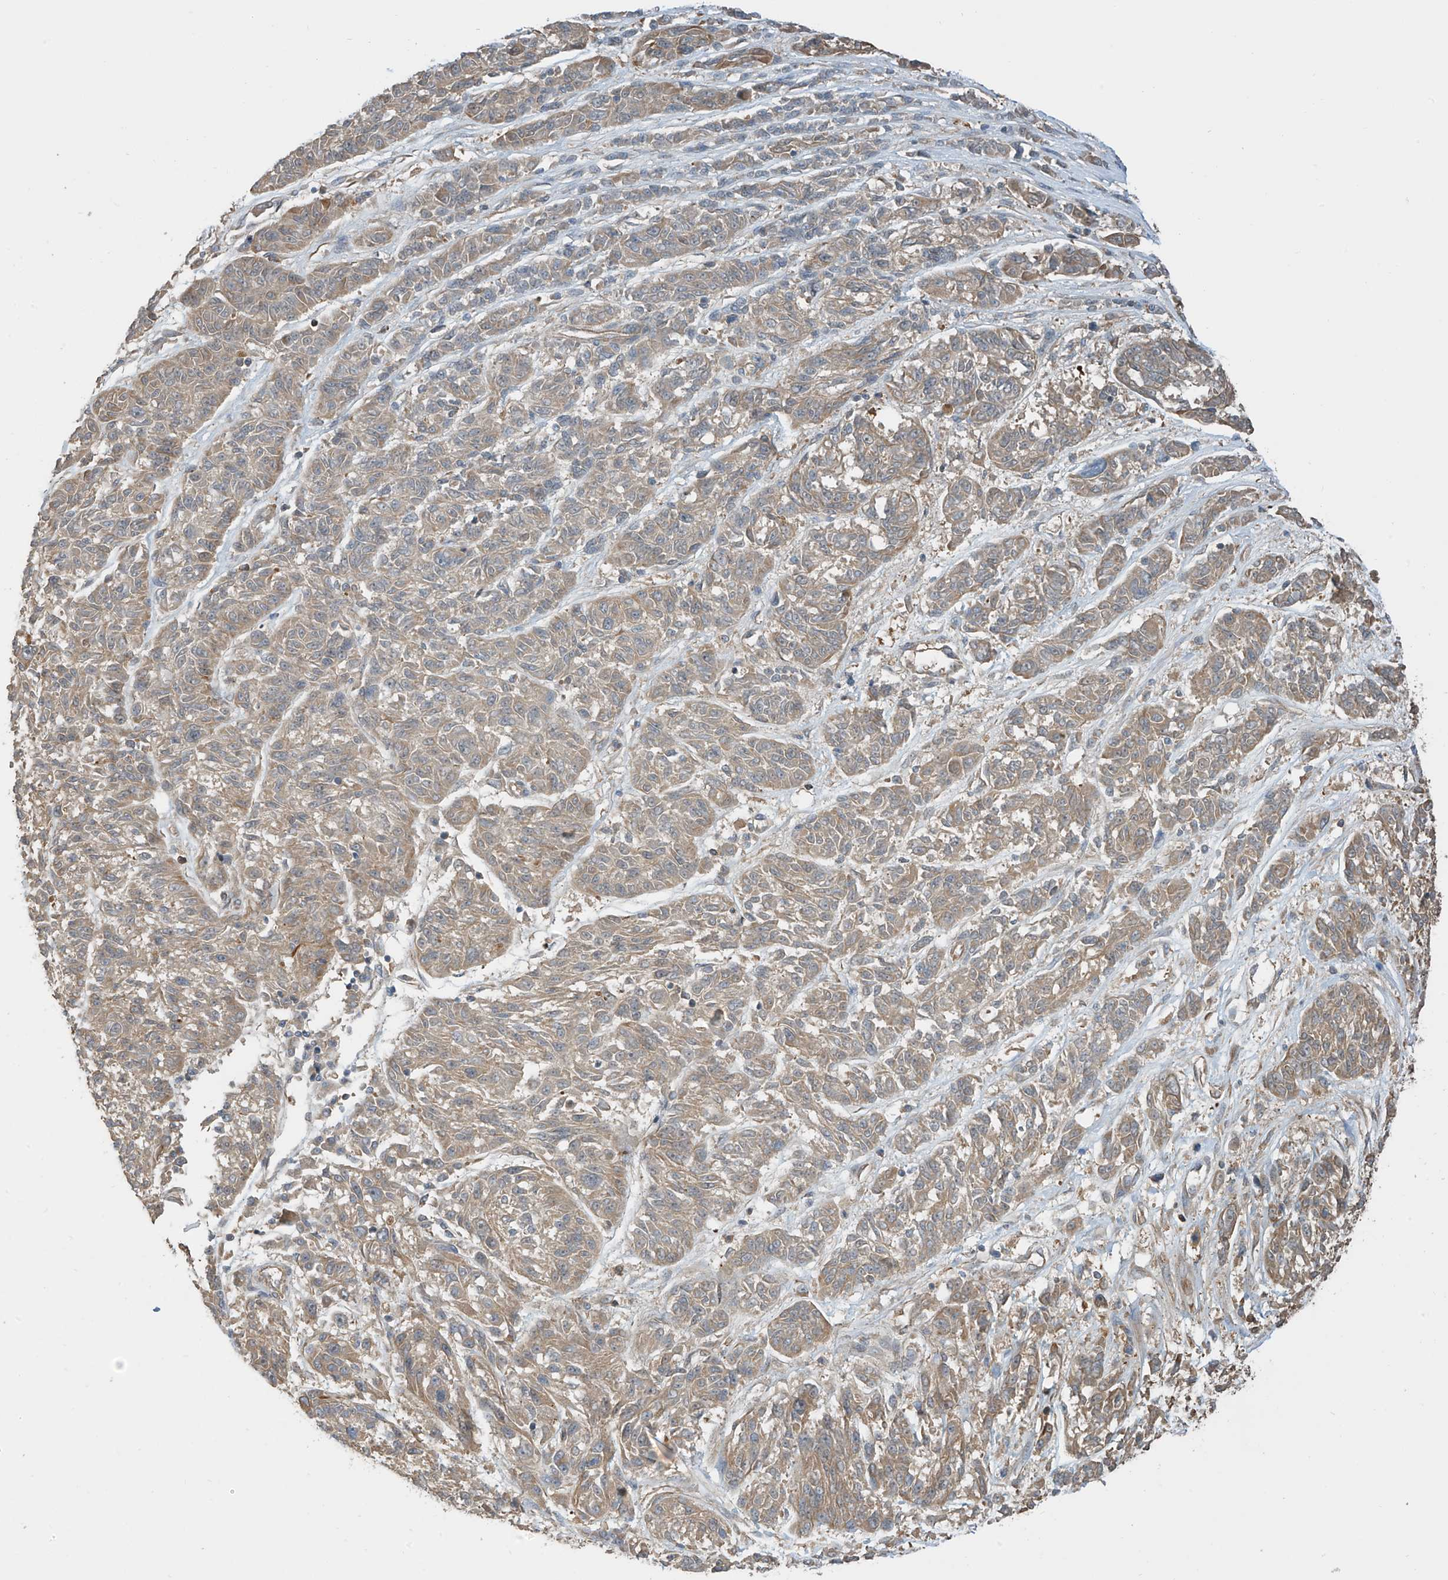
{"staining": {"intensity": "moderate", "quantity": ">75%", "location": "cytoplasmic/membranous"}, "tissue": "melanoma", "cell_type": "Tumor cells", "image_type": "cancer", "snomed": [{"axis": "morphology", "description": "Malignant melanoma, NOS"}, {"axis": "topography", "description": "Skin"}], "caption": "Immunohistochemical staining of malignant melanoma exhibits medium levels of moderate cytoplasmic/membranous protein staining in about >75% of tumor cells.", "gene": "SH3BGRL3", "patient": {"sex": "male", "age": 53}}